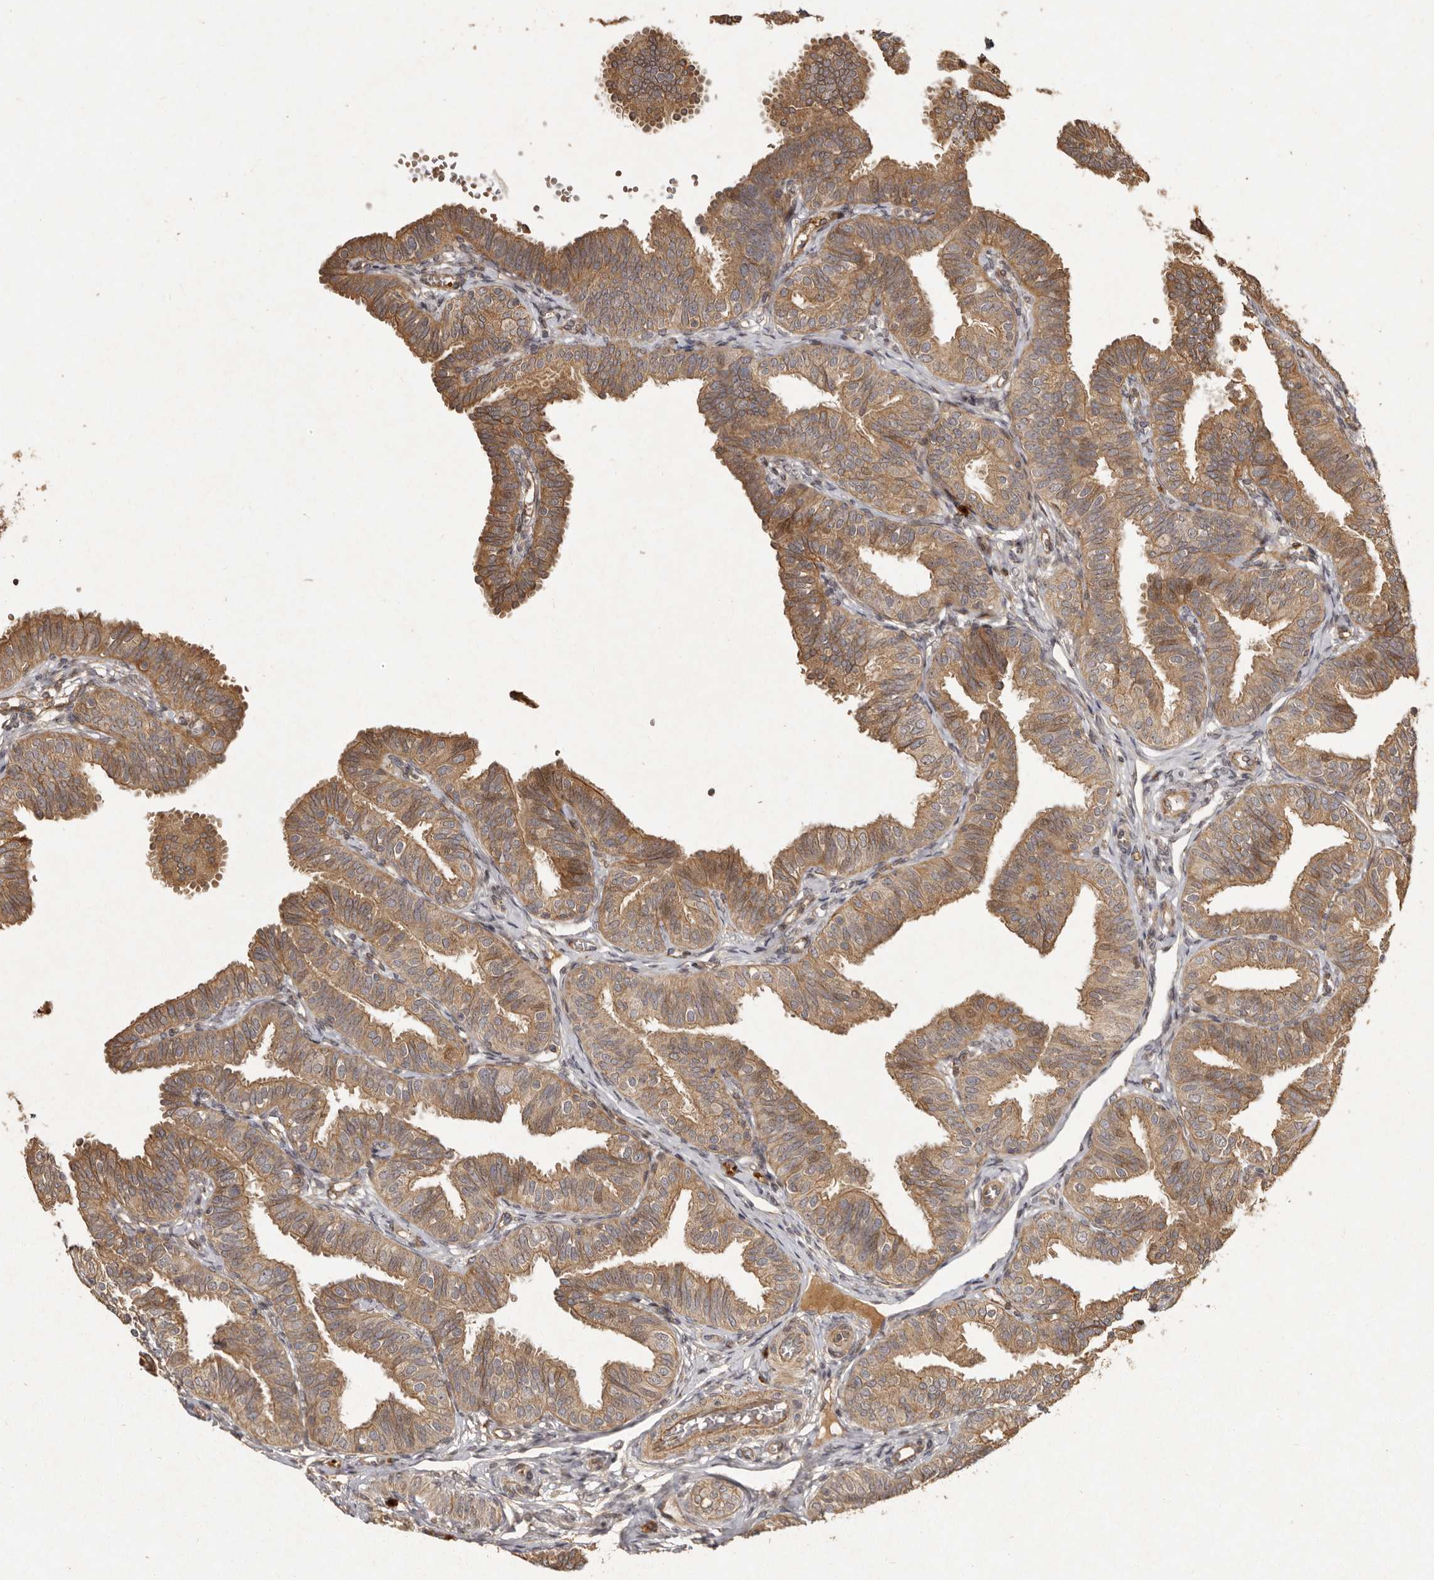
{"staining": {"intensity": "moderate", "quantity": ">75%", "location": "cytoplasmic/membranous"}, "tissue": "fallopian tube", "cell_type": "Glandular cells", "image_type": "normal", "snomed": [{"axis": "morphology", "description": "Normal tissue, NOS"}, {"axis": "topography", "description": "Fallopian tube"}], "caption": "A histopathology image of human fallopian tube stained for a protein shows moderate cytoplasmic/membranous brown staining in glandular cells.", "gene": "SEMA3A", "patient": {"sex": "female", "age": 35}}